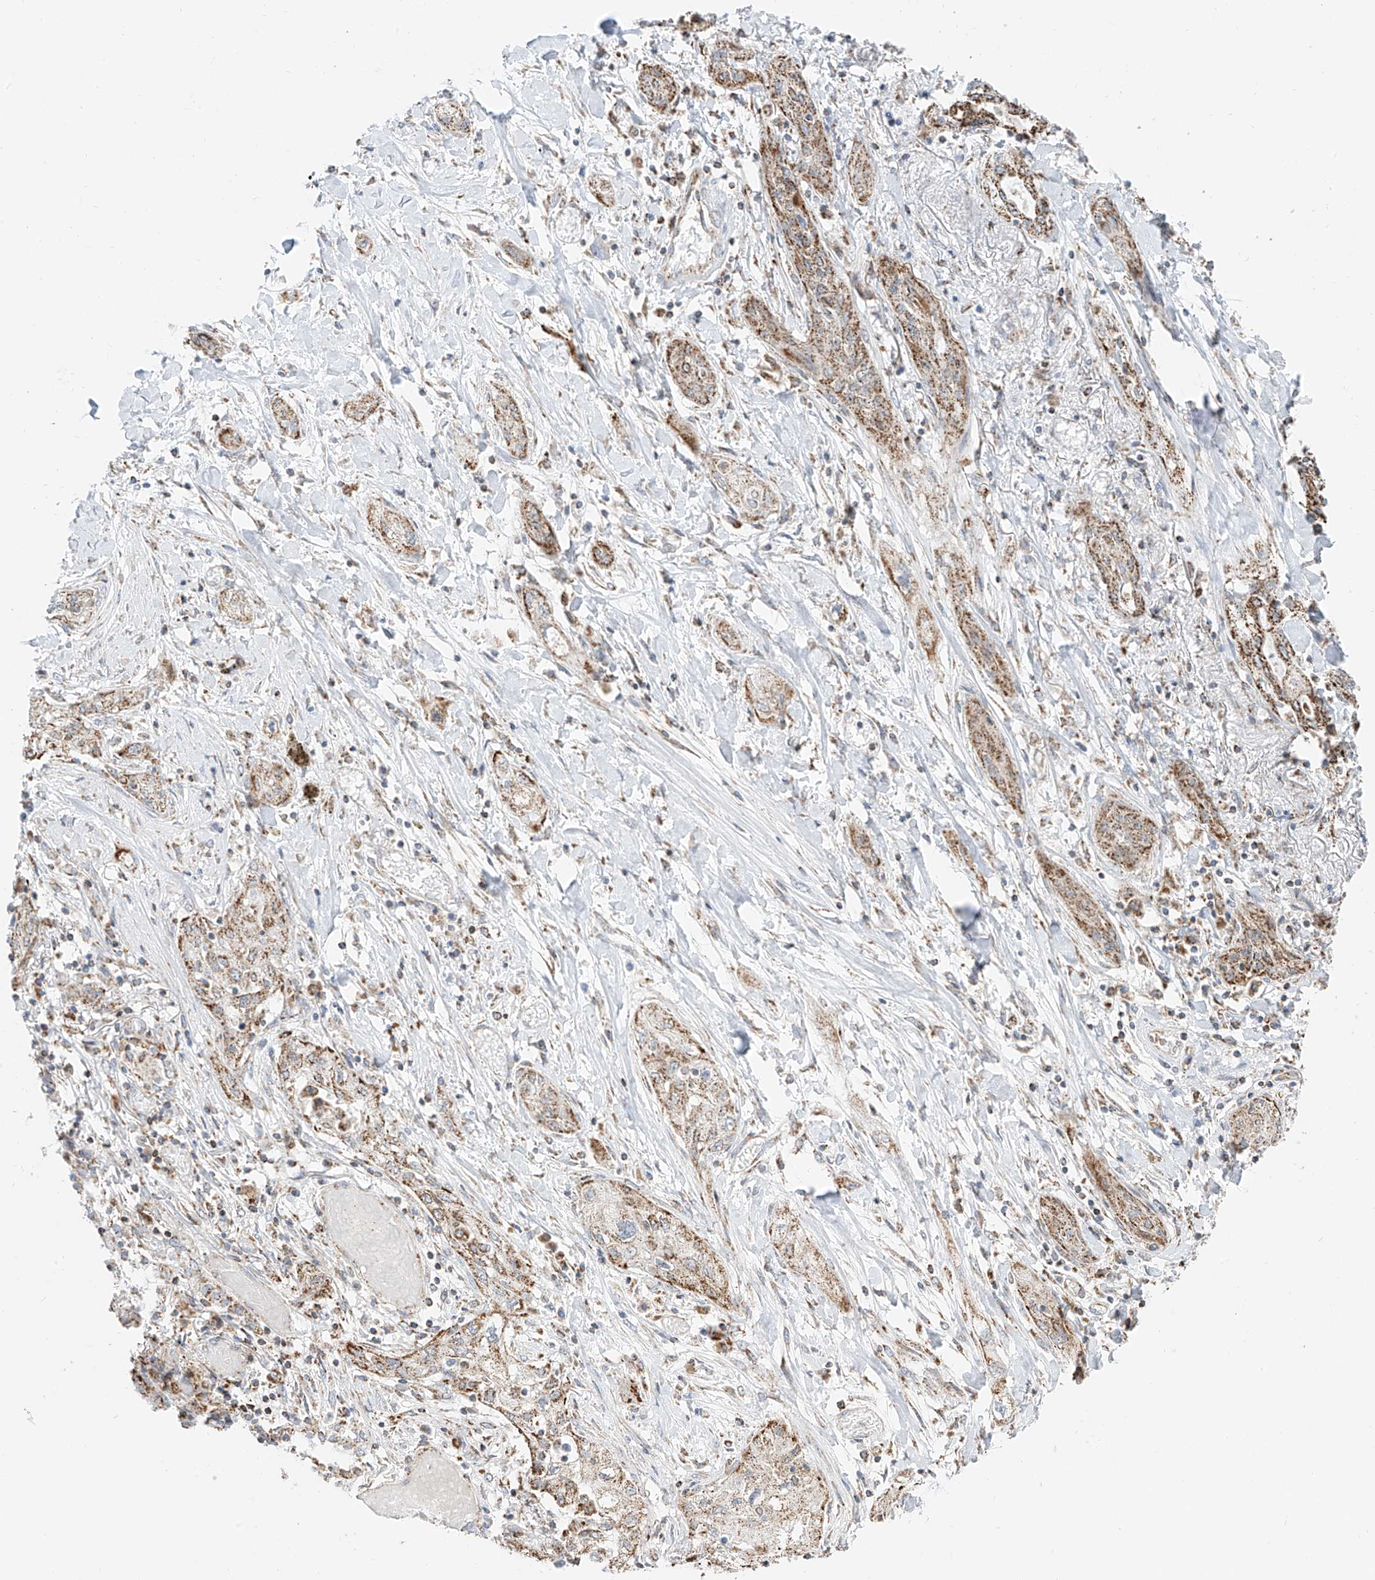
{"staining": {"intensity": "moderate", "quantity": ">75%", "location": "cytoplasmic/membranous"}, "tissue": "lung cancer", "cell_type": "Tumor cells", "image_type": "cancer", "snomed": [{"axis": "morphology", "description": "Squamous cell carcinoma, NOS"}, {"axis": "topography", "description": "Lung"}], "caption": "Tumor cells display medium levels of moderate cytoplasmic/membranous staining in about >75% of cells in squamous cell carcinoma (lung). Ihc stains the protein in brown and the nuclei are stained blue.", "gene": "ETHE1", "patient": {"sex": "female", "age": 47}}